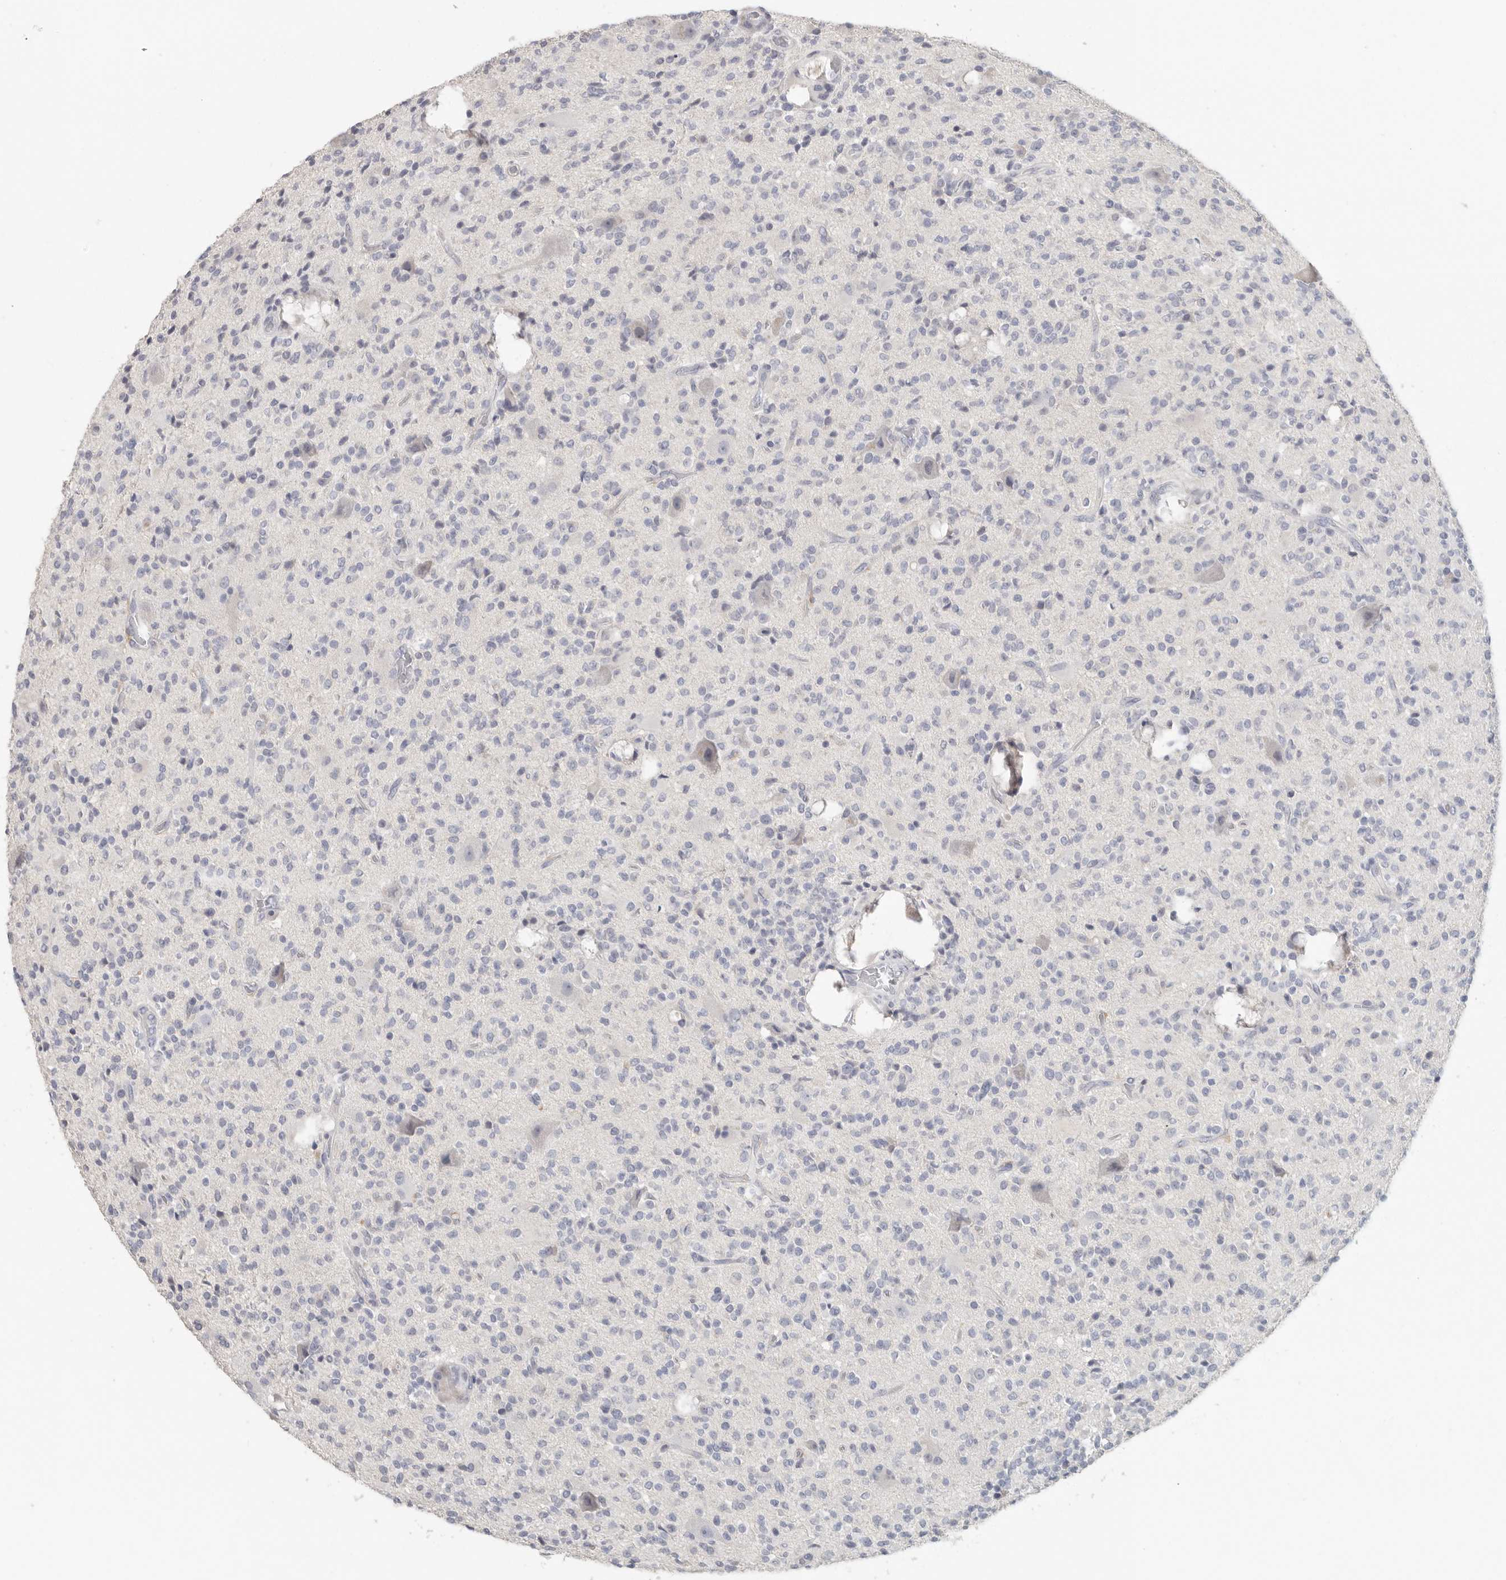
{"staining": {"intensity": "negative", "quantity": "none", "location": "none"}, "tissue": "glioma", "cell_type": "Tumor cells", "image_type": "cancer", "snomed": [{"axis": "morphology", "description": "Glioma, malignant, High grade"}, {"axis": "topography", "description": "Brain"}], "caption": "Immunohistochemistry (IHC) photomicrograph of neoplastic tissue: human malignant glioma (high-grade) stained with DAB reveals no significant protein expression in tumor cells.", "gene": "DNAJC11", "patient": {"sex": "male", "age": 34}}